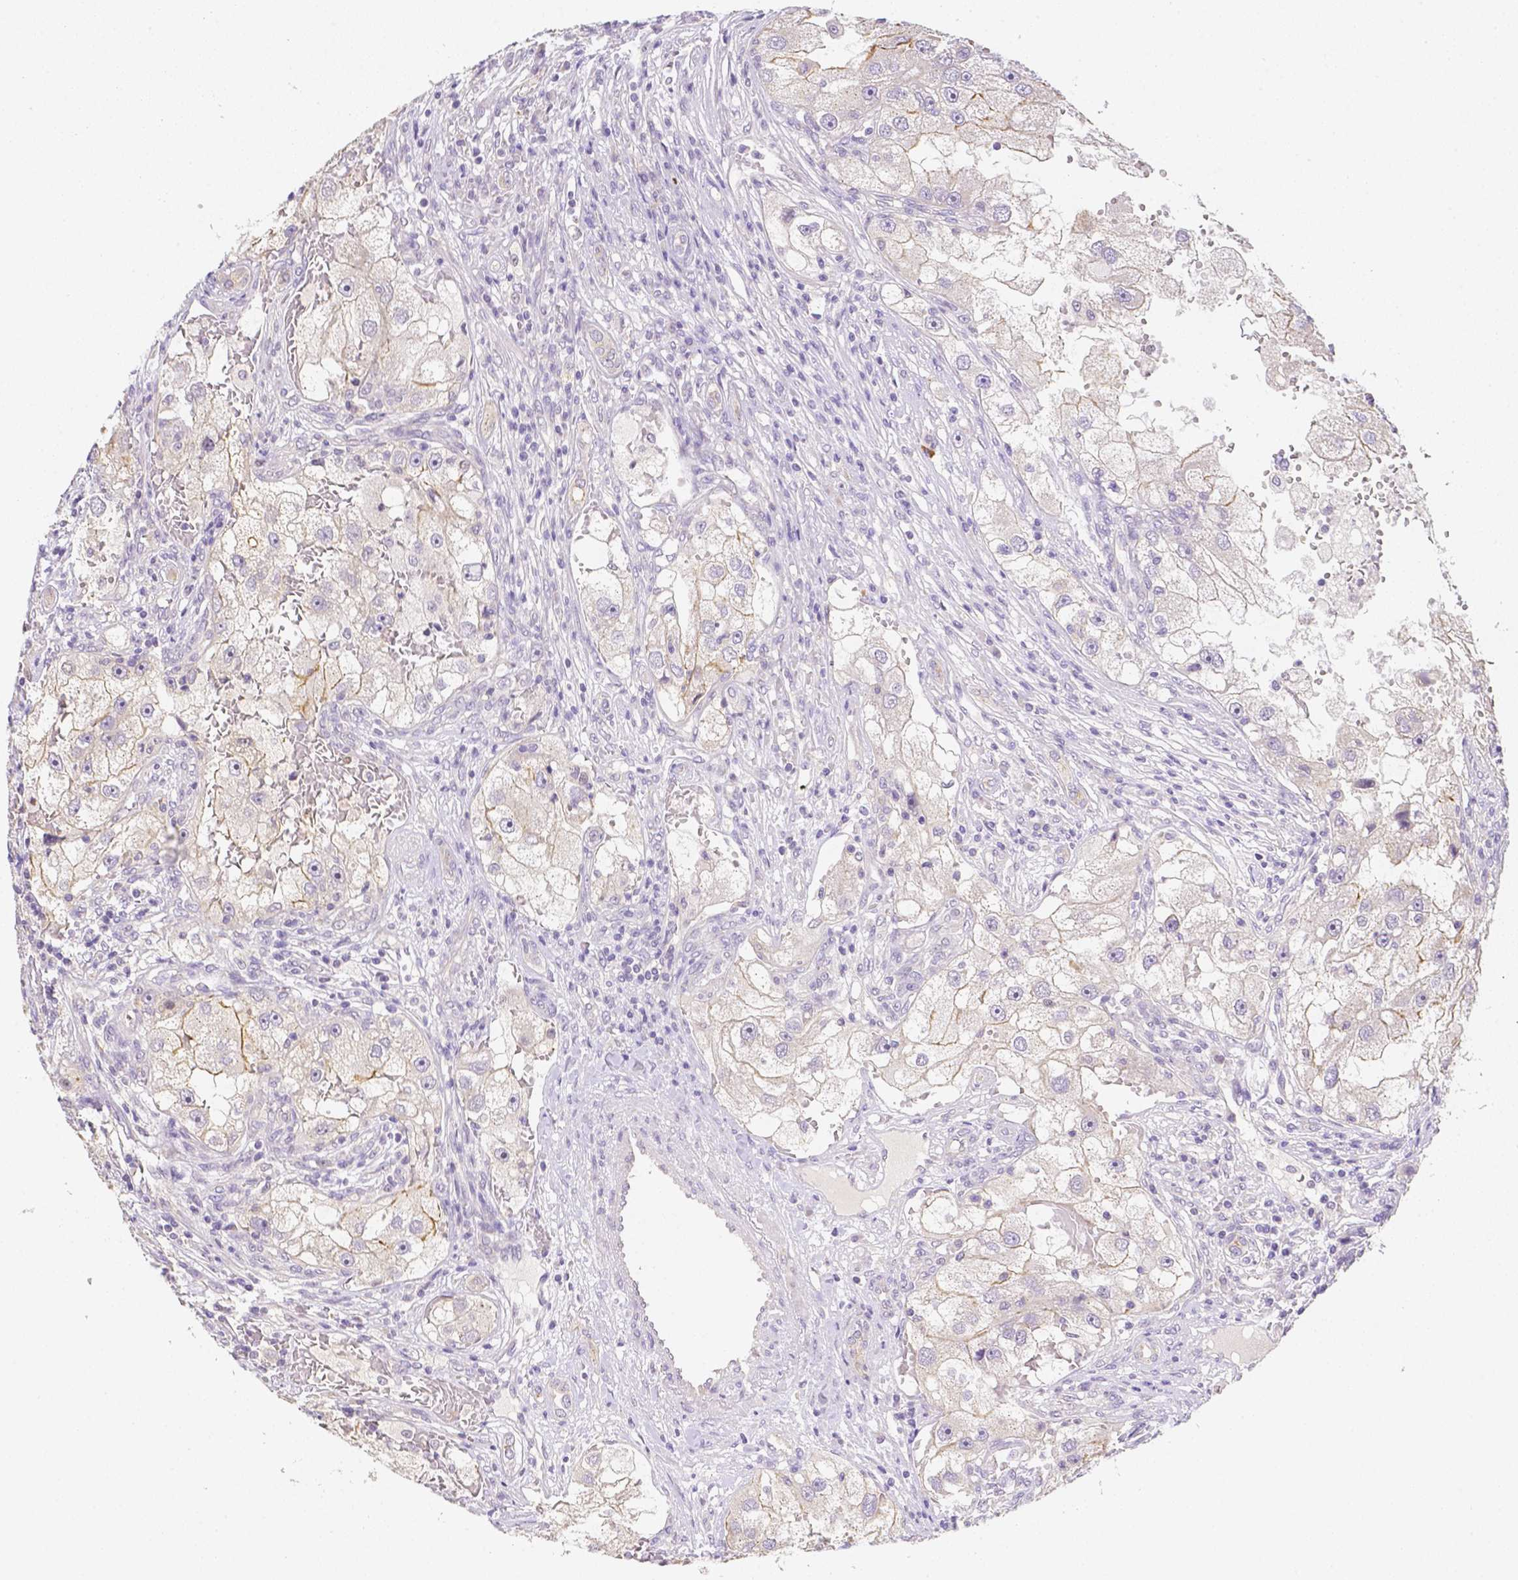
{"staining": {"intensity": "negative", "quantity": "none", "location": "none"}, "tissue": "renal cancer", "cell_type": "Tumor cells", "image_type": "cancer", "snomed": [{"axis": "morphology", "description": "Adenocarcinoma, NOS"}, {"axis": "topography", "description": "Kidney"}], "caption": "Immunohistochemistry photomicrograph of human adenocarcinoma (renal) stained for a protein (brown), which demonstrates no positivity in tumor cells. The staining is performed using DAB (3,3'-diaminobenzidine) brown chromogen with nuclei counter-stained in using hematoxylin.", "gene": "C10orf67", "patient": {"sex": "male", "age": 63}}